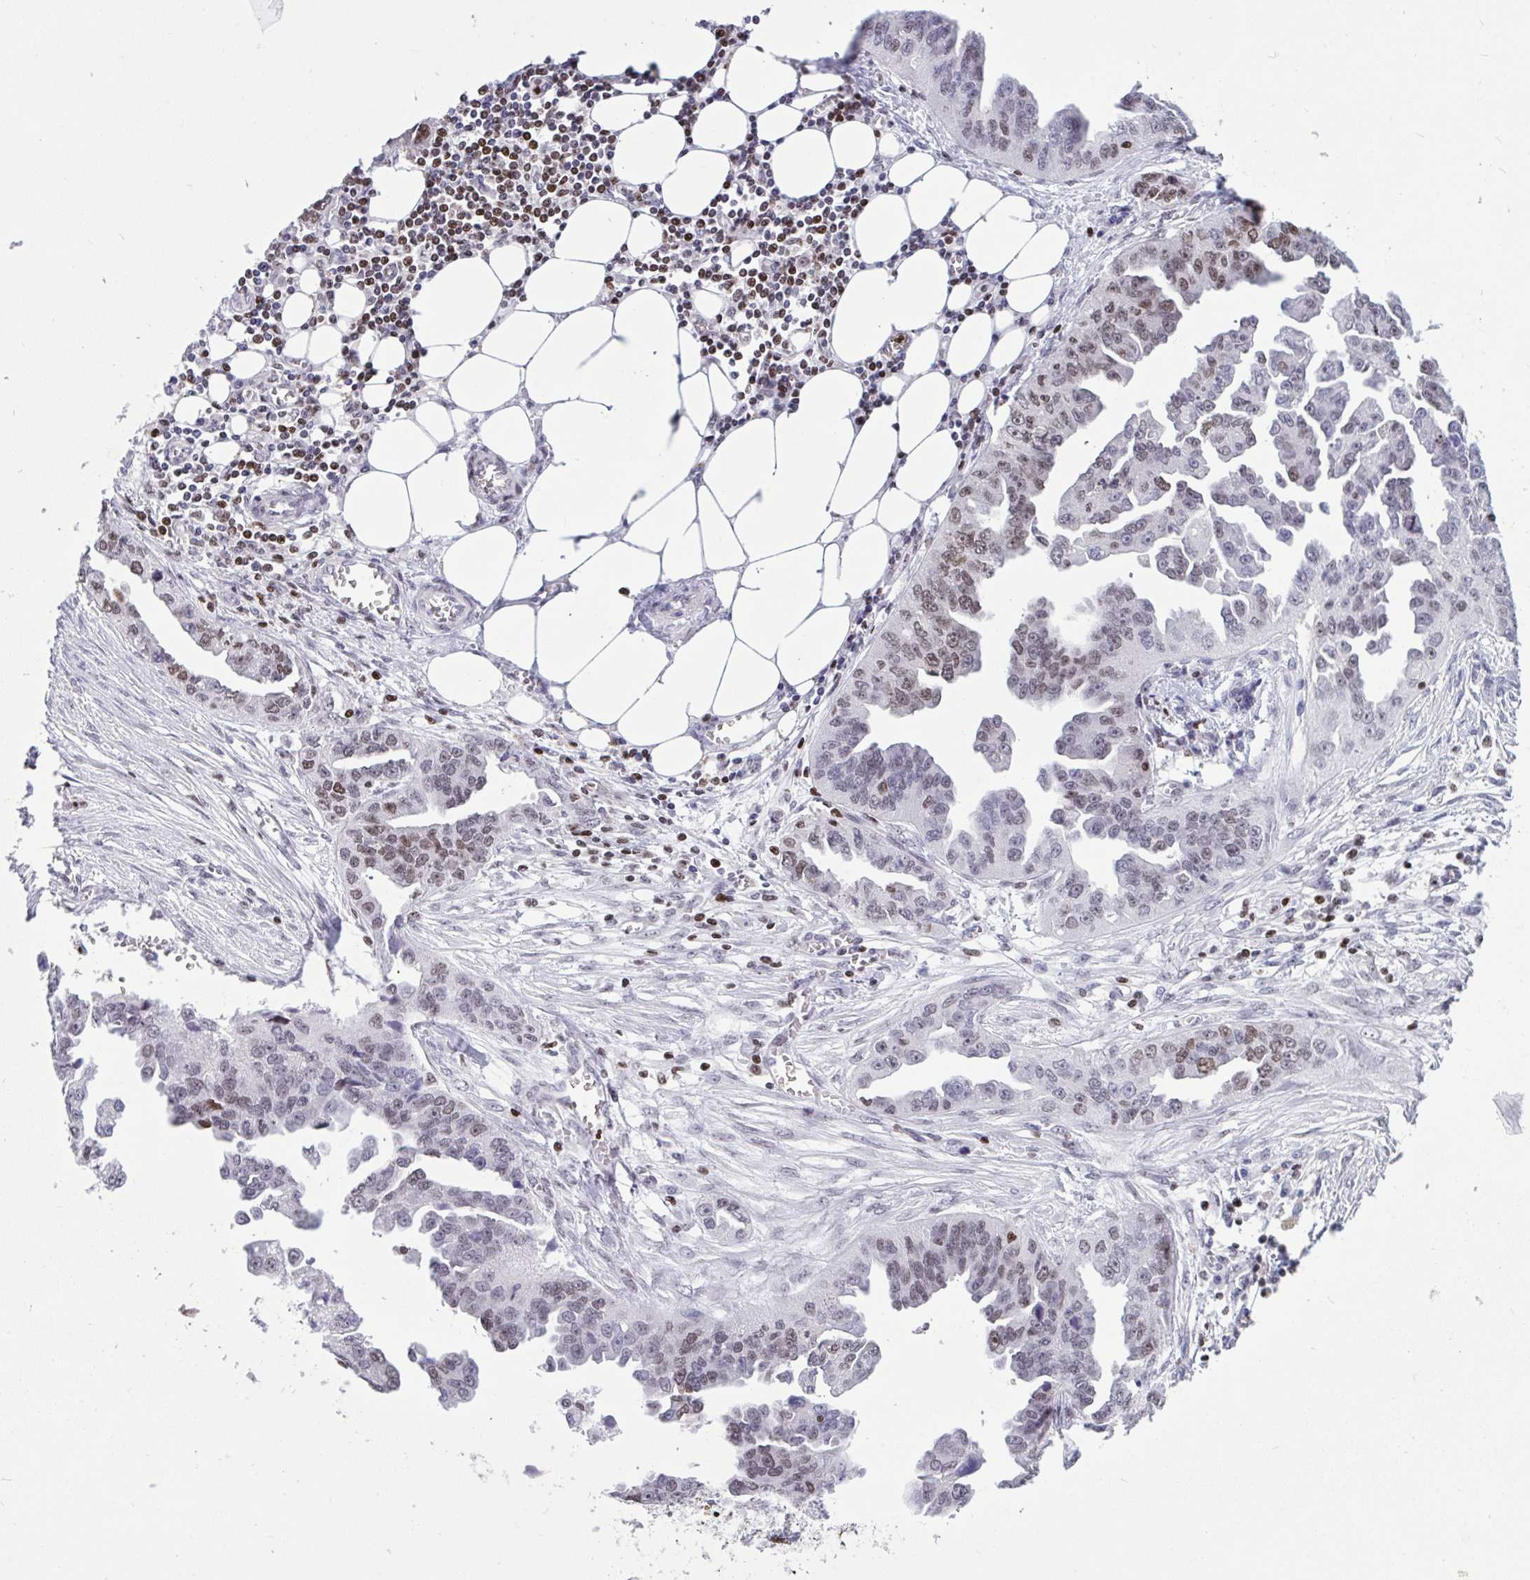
{"staining": {"intensity": "weak", "quantity": "<25%", "location": "nuclear"}, "tissue": "ovarian cancer", "cell_type": "Tumor cells", "image_type": "cancer", "snomed": [{"axis": "morphology", "description": "Cystadenocarcinoma, serous, NOS"}, {"axis": "topography", "description": "Ovary"}], "caption": "Ovarian cancer was stained to show a protein in brown. There is no significant staining in tumor cells.", "gene": "HMGB2", "patient": {"sex": "female", "age": 75}}